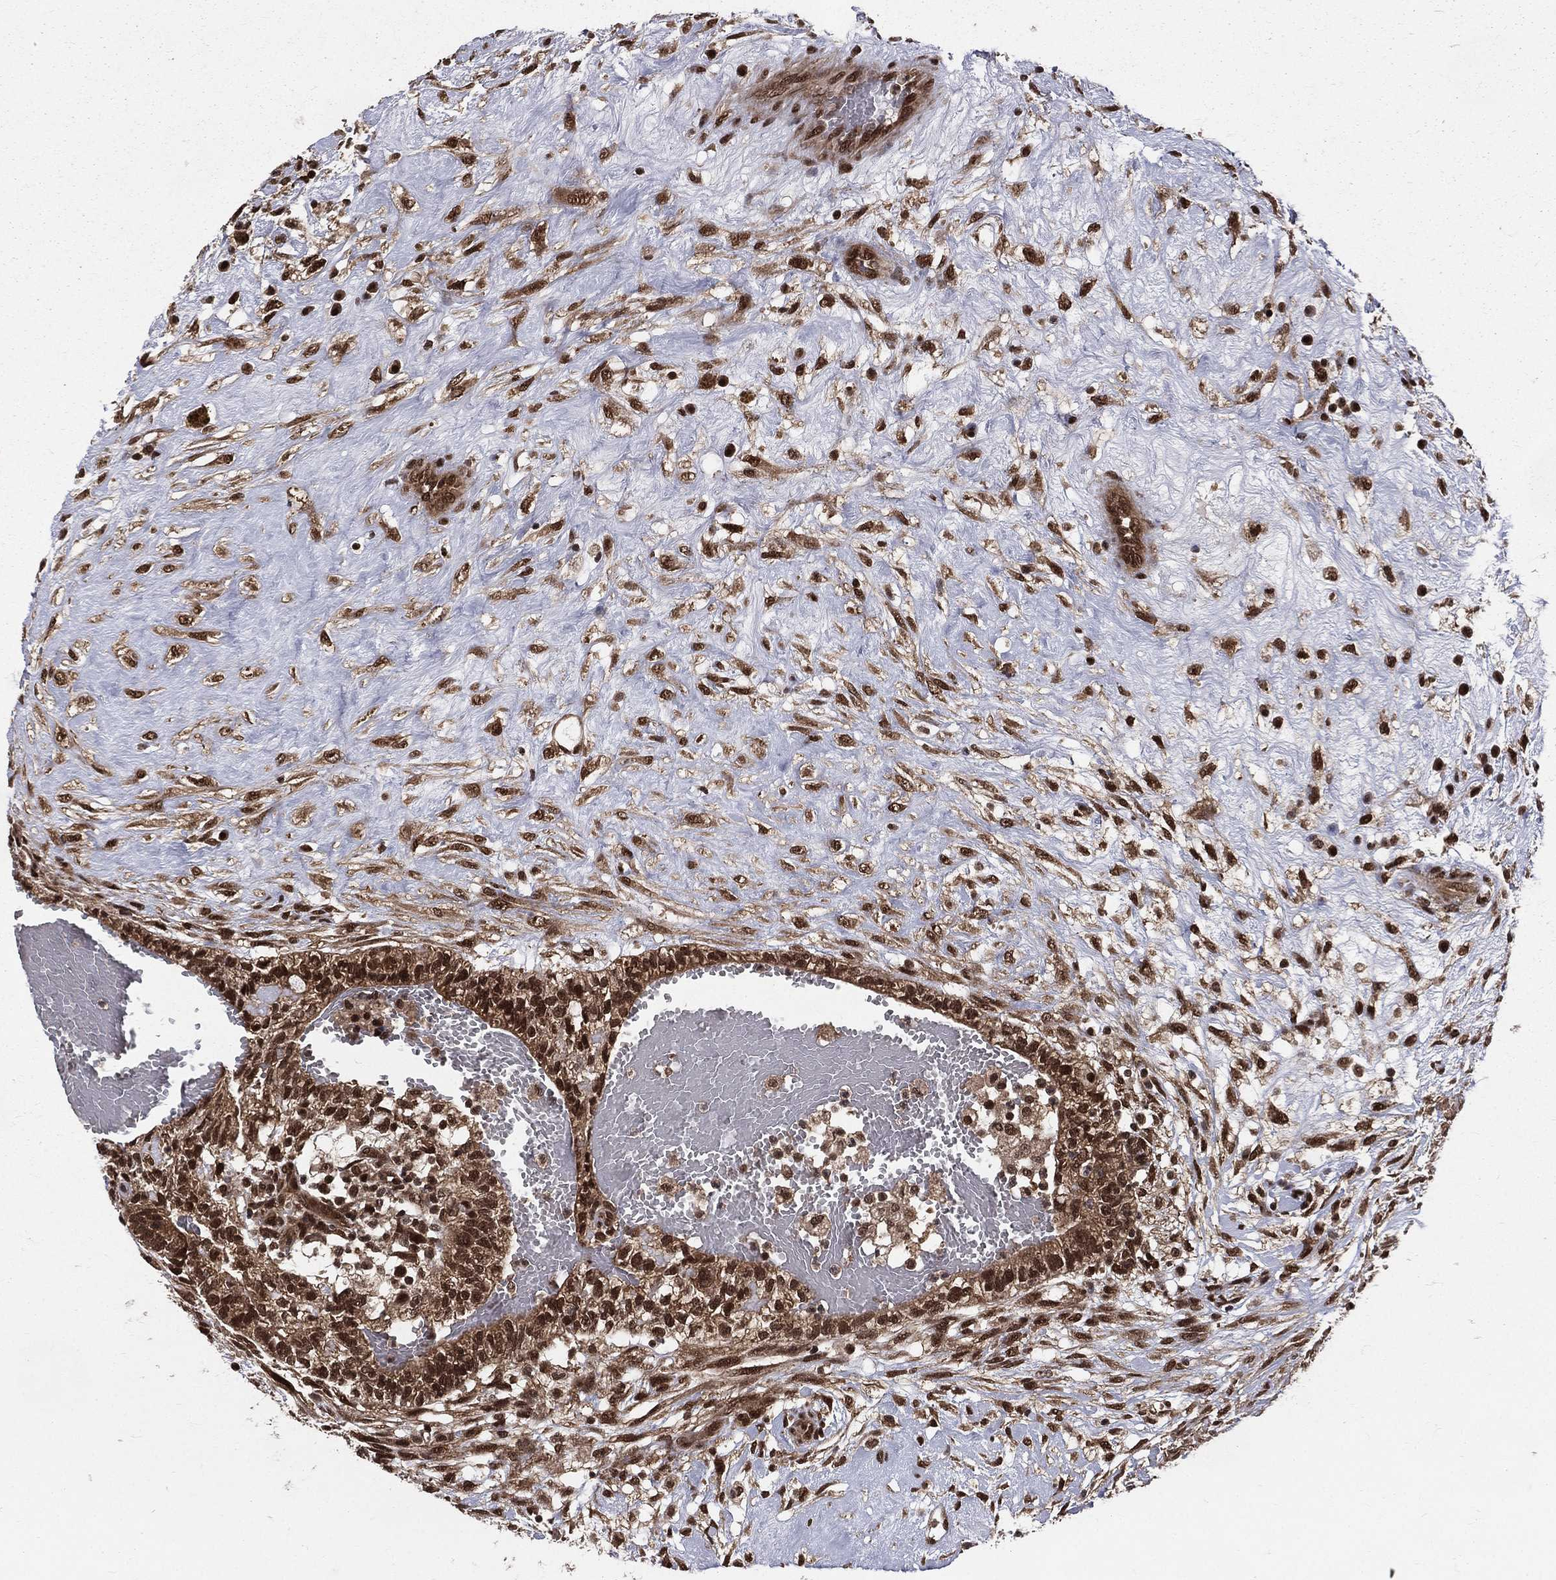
{"staining": {"intensity": "strong", "quantity": ">75%", "location": "cytoplasmic/membranous,nuclear"}, "tissue": "testis cancer", "cell_type": "Tumor cells", "image_type": "cancer", "snomed": [{"axis": "morphology", "description": "Normal tissue, NOS"}, {"axis": "morphology", "description": "Carcinoma, Embryonal, NOS"}, {"axis": "topography", "description": "Testis"}, {"axis": "topography", "description": "Epididymis"}], "caption": "Testis embryonal carcinoma tissue exhibits strong cytoplasmic/membranous and nuclear staining in about >75% of tumor cells, visualized by immunohistochemistry.", "gene": "COPS4", "patient": {"sex": "male", "age": 32}}